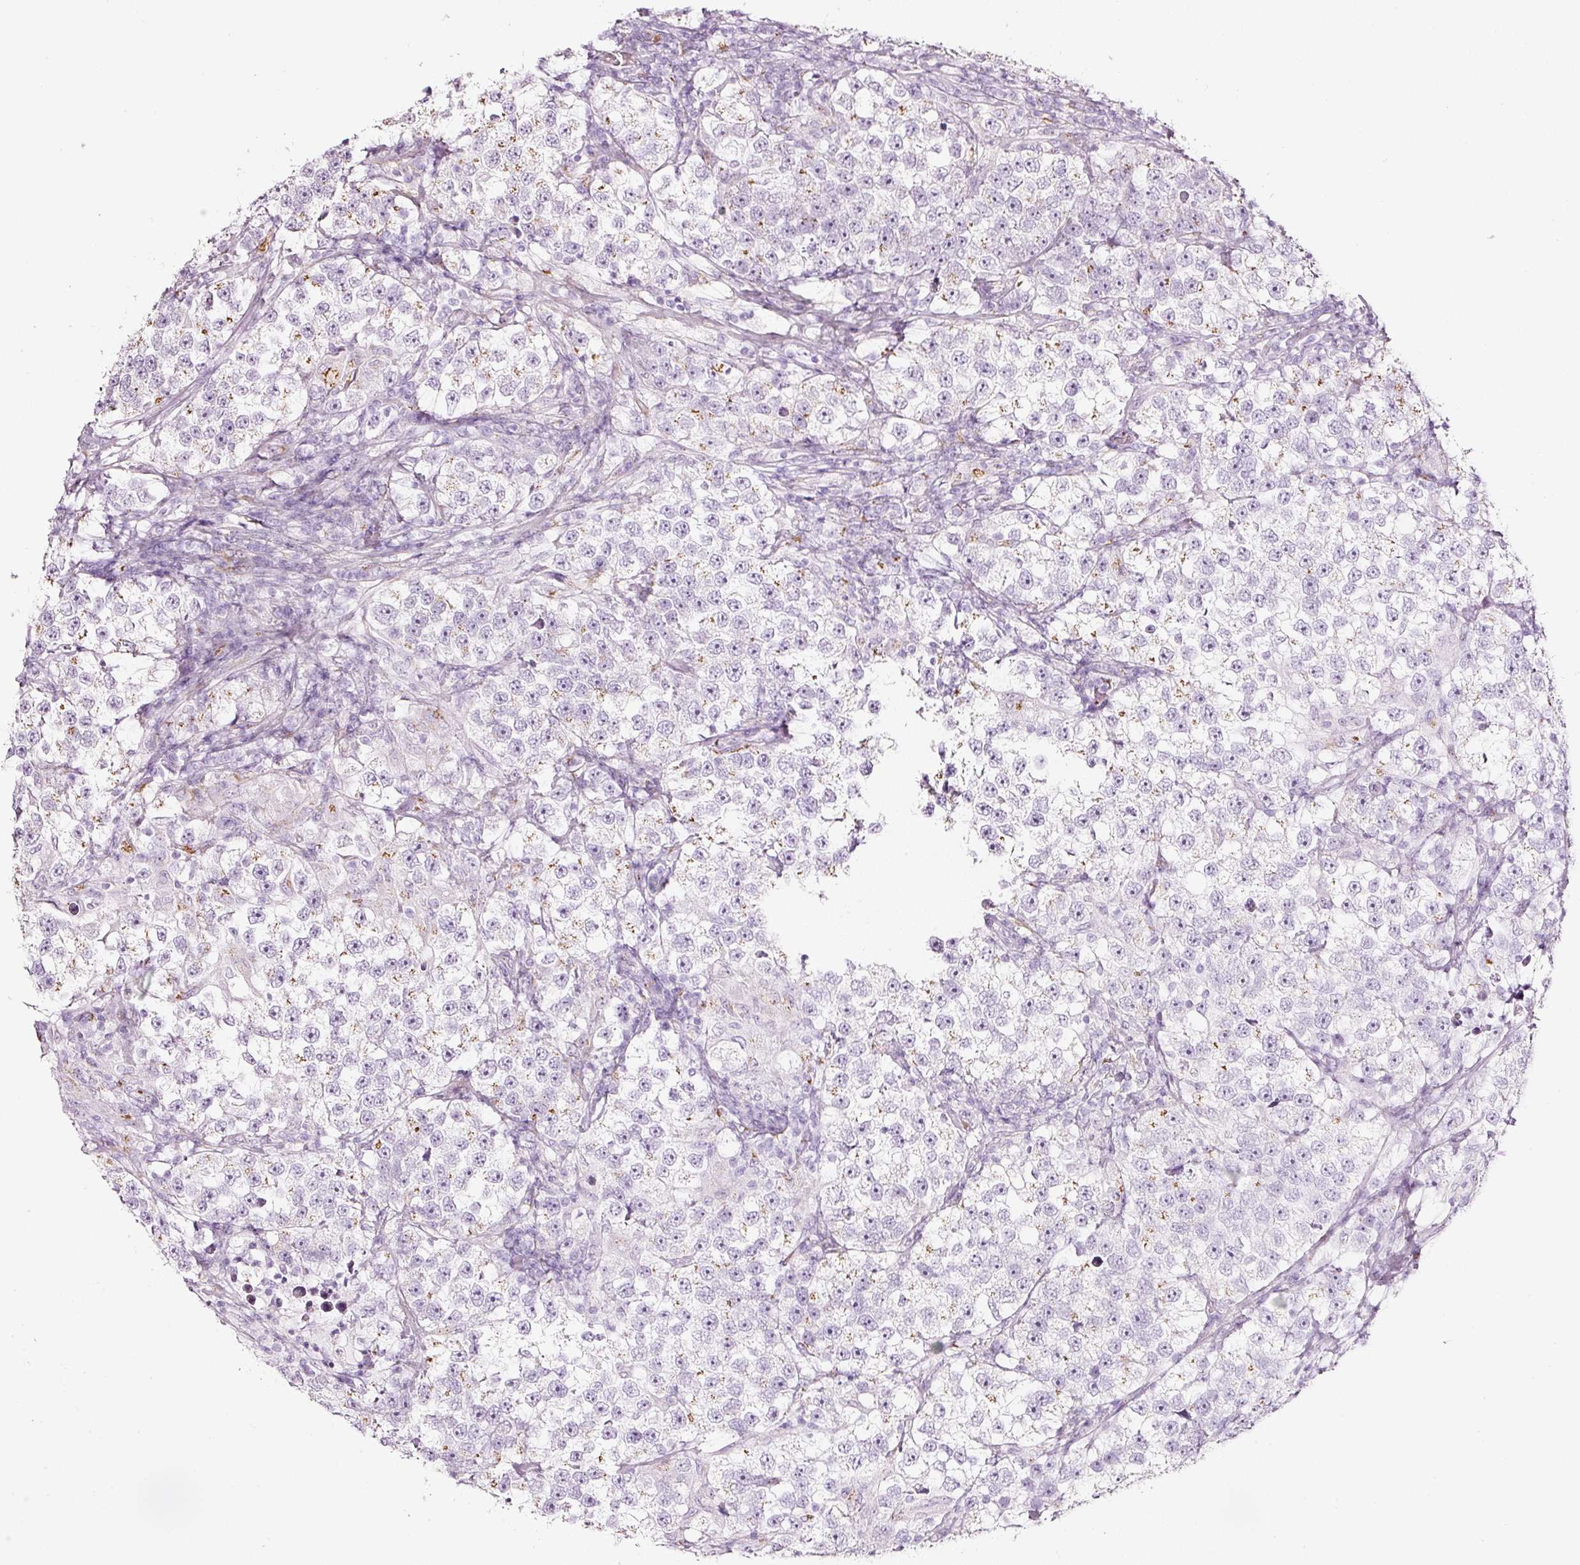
{"staining": {"intensity": "weak", "quantity": "<25%", "location": "cytoplasmic/membranous"}, "tissue": "testis cancer", "cell_type": "Tumor cells", "image_type": "cancer", "snomed": [{"axis": "morphology", "description": "Seminoma, NOS"}, {"axis": "topography", "description": "Testis"}], "caption": "Tumor cells show no significant protein staining in testis seminoma.", "gene": "SDF4", "patient": {"sex": "male", "age": 46}}